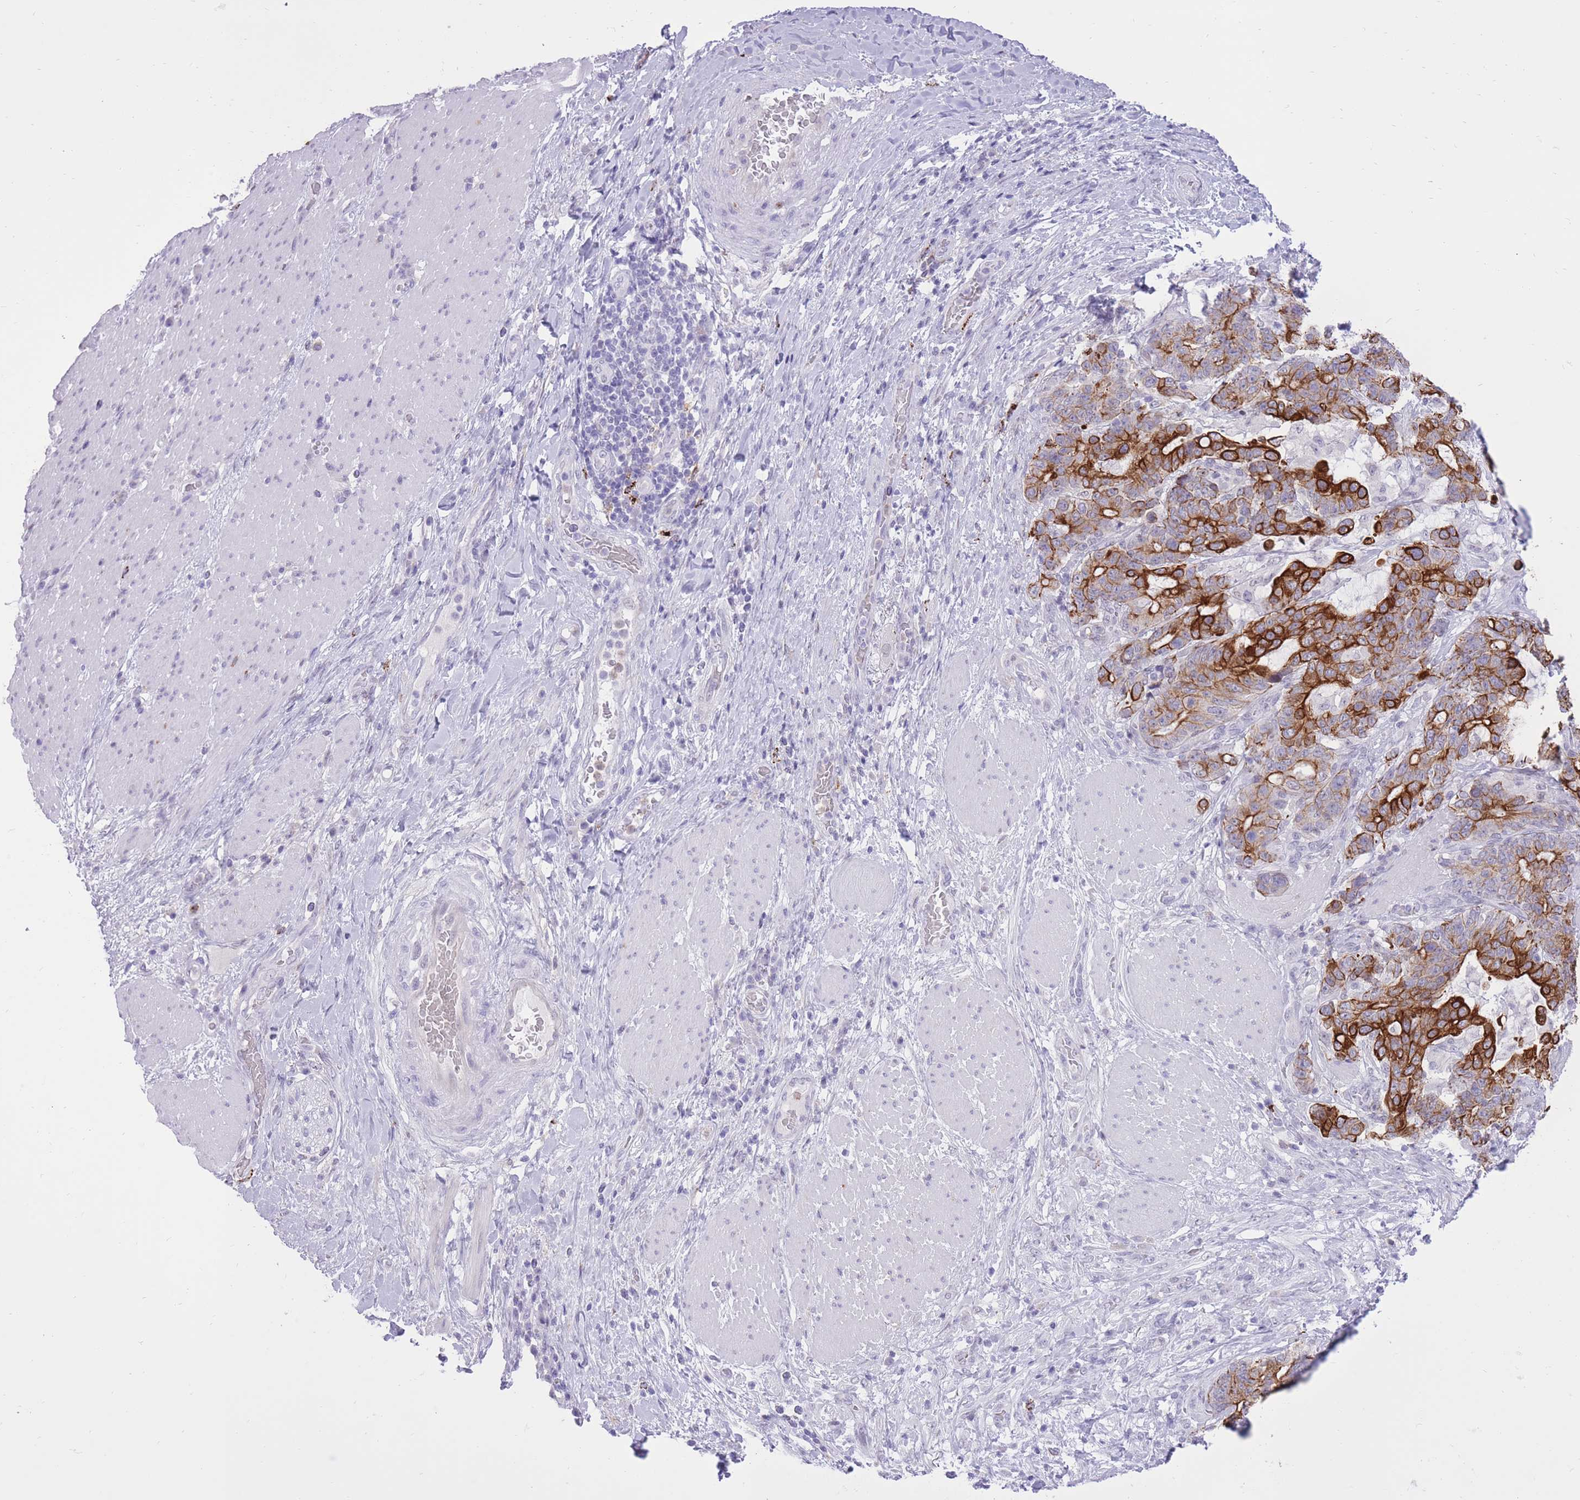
{"staining": {"intensity": "strong", "quantity": ">75%", "location": "cytoplasmic/membranous"}, "tissue": "stomach cancer", "cell_type": "Tumor cells", "image_type": "cancer", "snomed": [{"axis": "morphology", "description": "Normal tissue, NOS"}, {"axis": "morphology", "description": "Adenocarcinoma, NOS"}, {"axis": "topography", "description": "Stomach"}], "caption": "Strong cytoplasmic/membranous protein expression is seen in about >75% of tumor cells in stomach adenocarcinoma.", "gene": "MEIS3", "patient": {"sex": "female", "age": 64}}